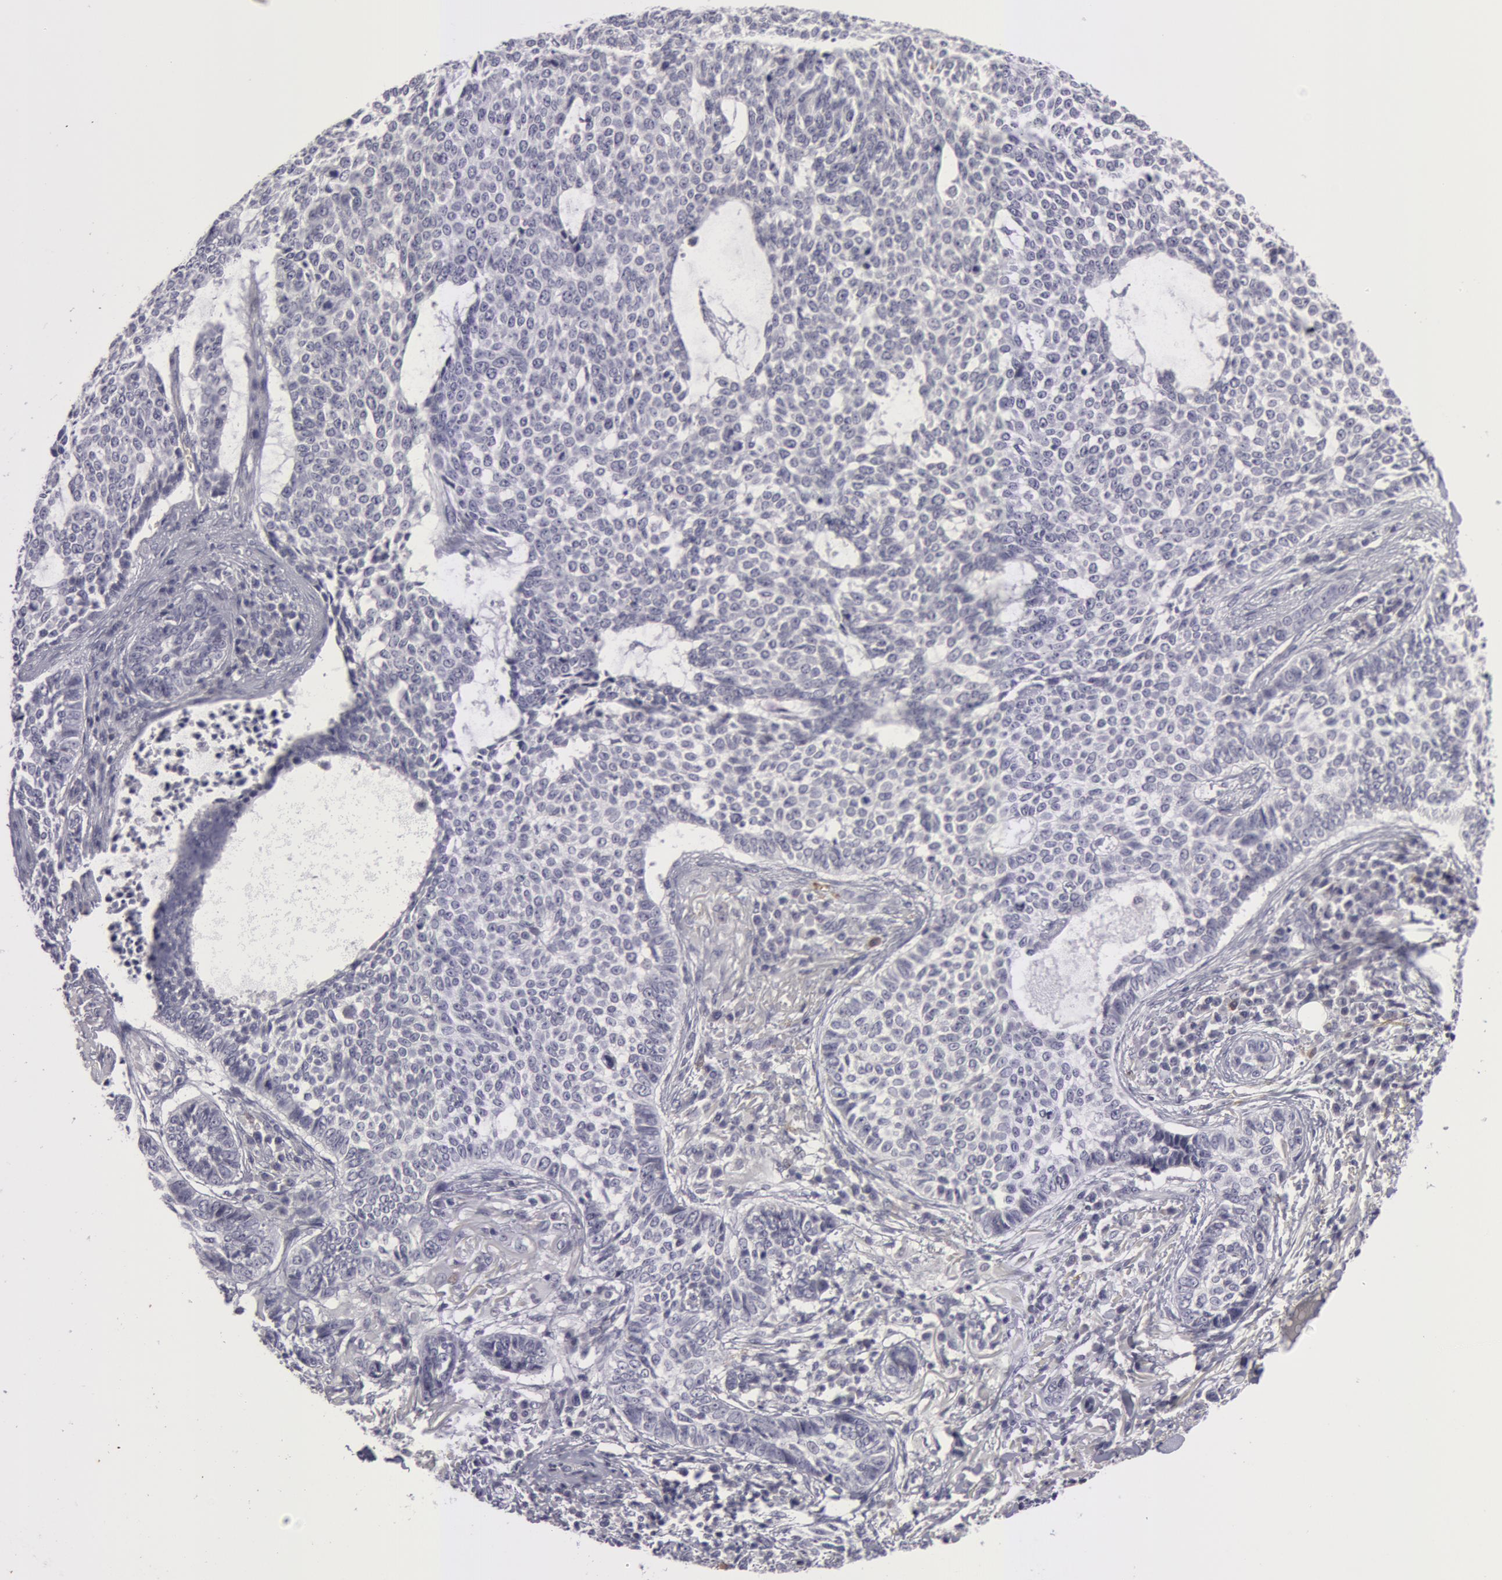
{"staining": {"intensity": "negative", "quantity": "none", "location": "none"}, "tissue": "skin cancer", "cell_type": "Tumor cells", "image_type": "cancer", "snomed": [{"axis": "morphology", "description": "Basal cell carcinoma"}, {"axis": "topography", "description": "Skin"}], "caption": "This is an IHC micrograph of skin cancer (basal cell carcinoma). There is no staining in tumor cells.", "gene": "NLGN4X", "patient": {"sex": "female", "age": 89}}